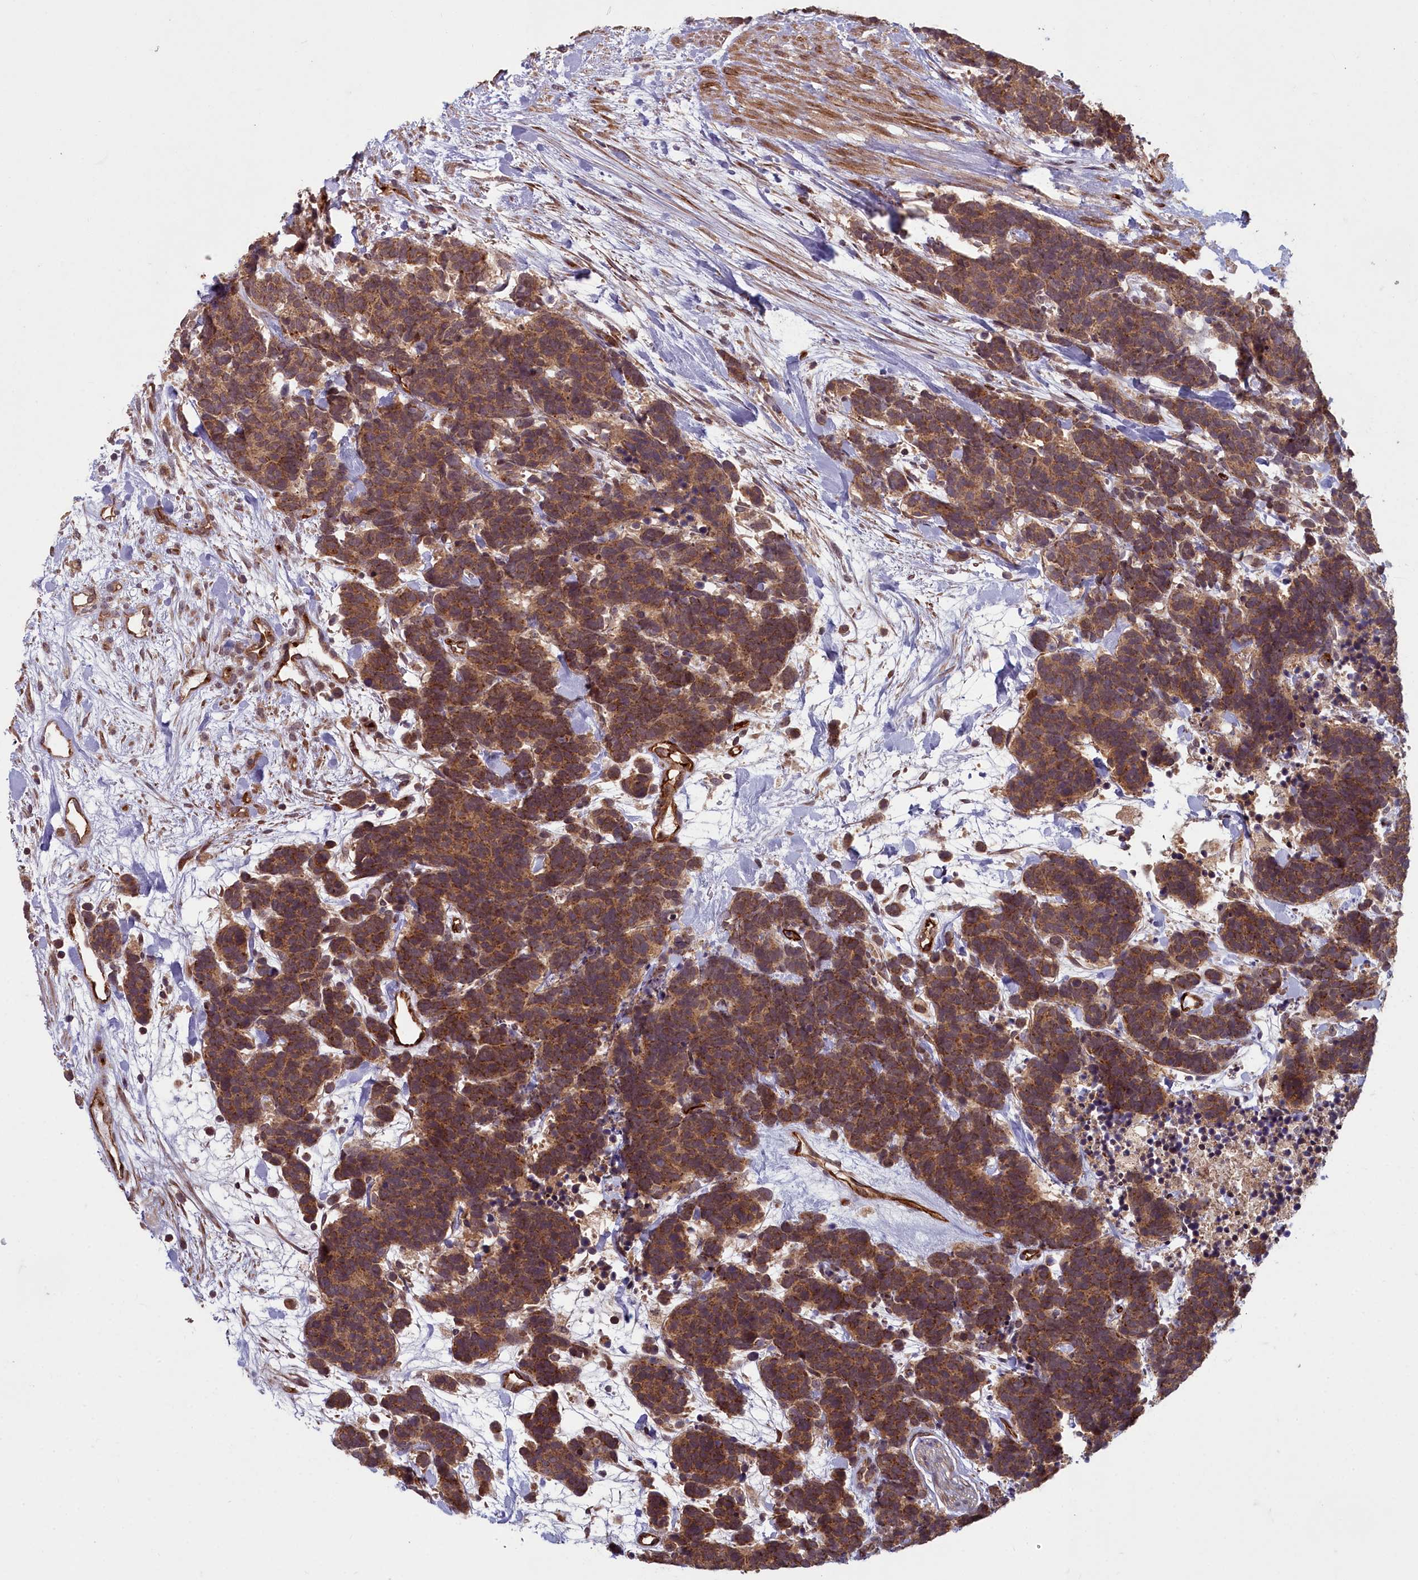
{"staining": {"intensity": "moderate", "quantity": ">75%", "location": "cytoplasmic/membranous"}, "tissue": "carcinoid", "cell_type": "Tumor cells", "image_type": "cancer", "snomed": [{"axis": "morphology", "description": "Carcinoma, NOS"}, {"axis": "morphology", "description": "Carcinoid, malignant, NOS"}, {"axis": "topography", "description": "Prostate"}], "caption": "Immunohistochemistry (DAB) staining of human carcinoma exhibits moderate cytoplasmic/membranous protein positivity in approximately >75% of tumor cells. The staining was performed using DAB (3,3'-diaminobenzidine) to visualize the protein expression in brown, while the nuclei were stained in blue with hematoxylin (Magnification: 20x).", "gene": "TSPYL4", "patient": {"sex": "male", "age": 57}}